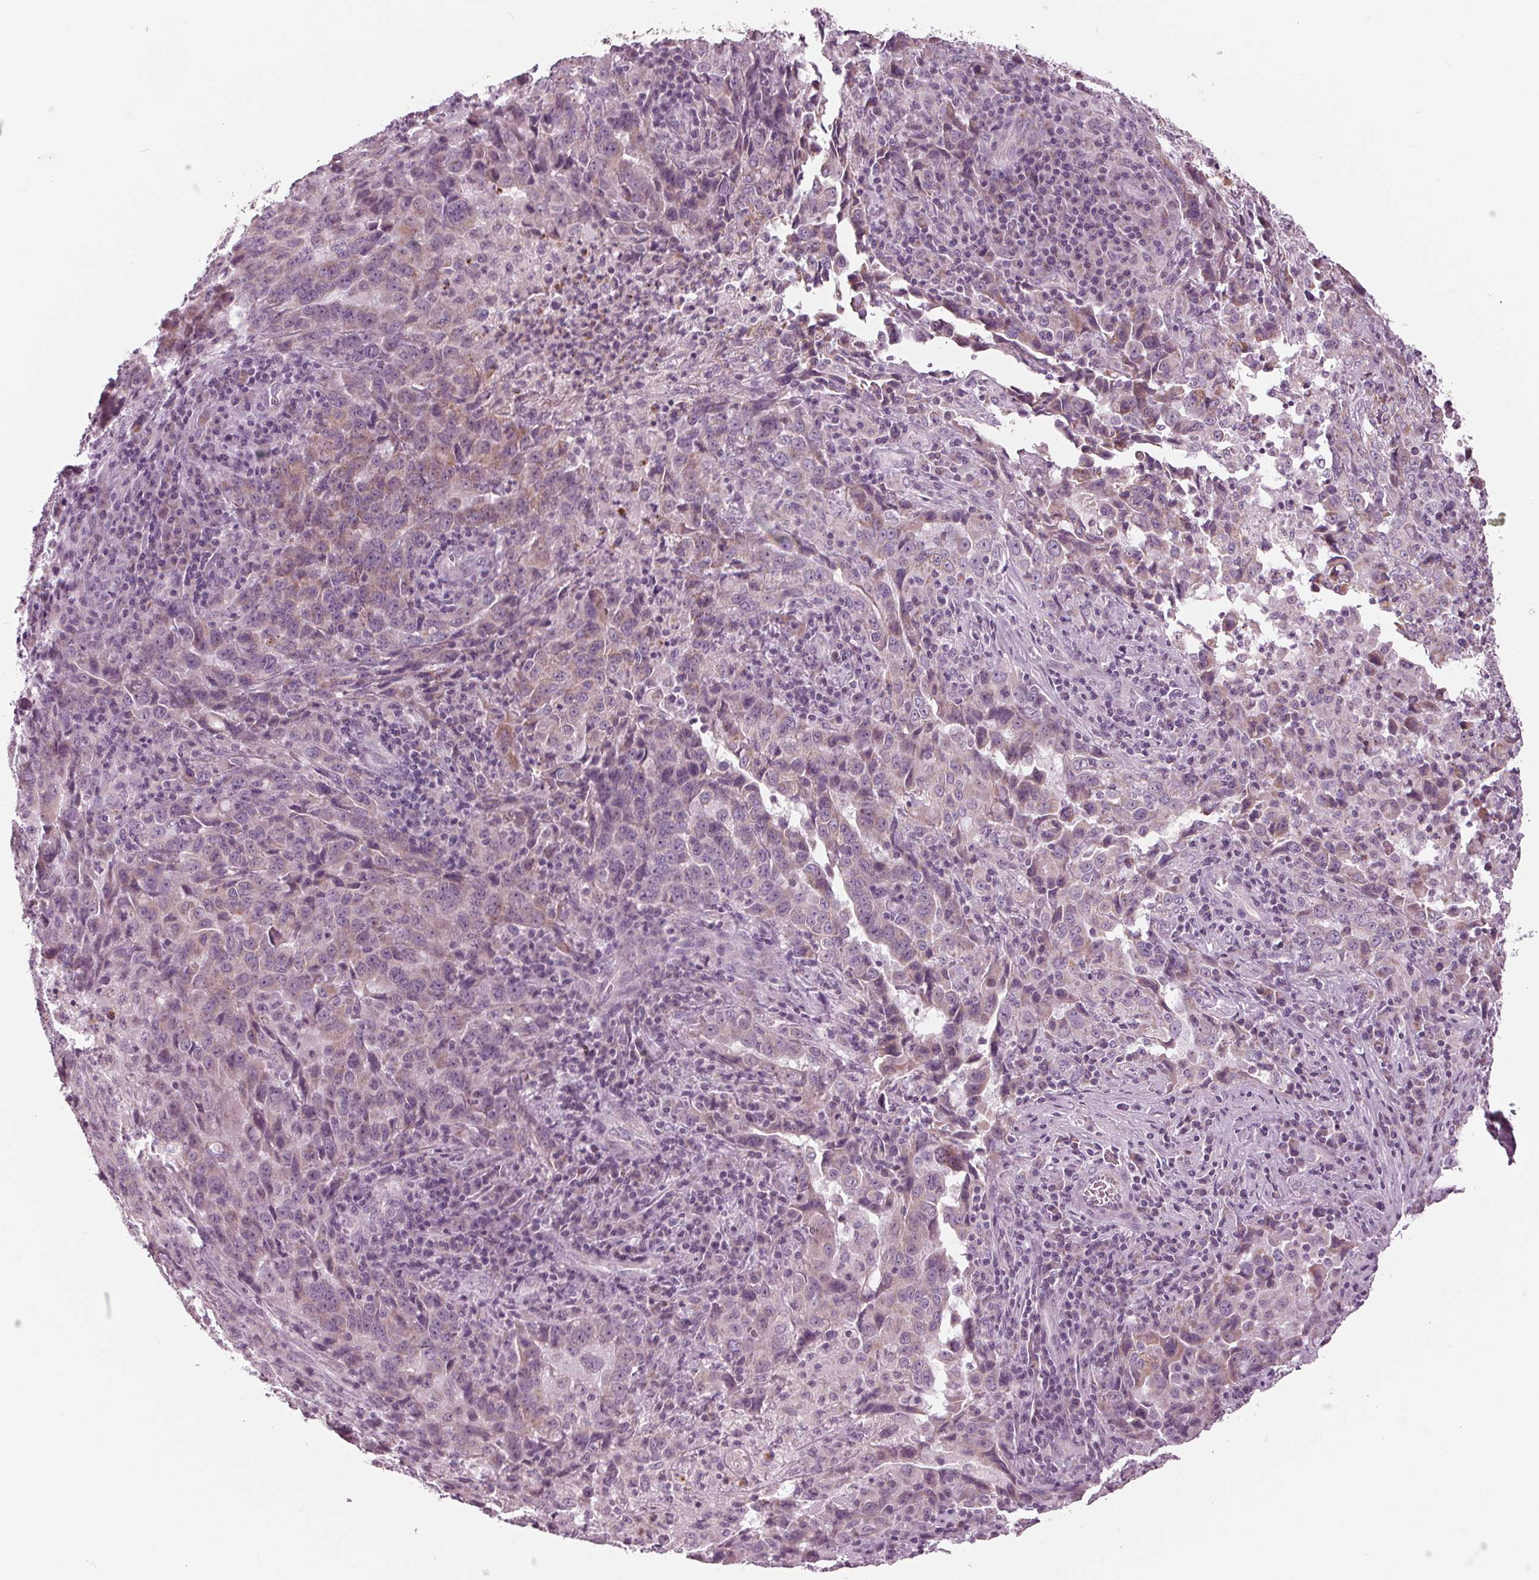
{"staining": {"intensity": "weak", "quantity": "<25%", "location": "cytoplasmic/membranous"}, "tissue": "lung cancer", "cell_type": "Tumor cells", "image_type": "cancer", "snomed": [{"axis": "morphology", "description": "Adenocarcinoma, NOS"}, {"axis": "topography", "description": "Lung"}], "caption": "Lung cancer was stained to show a protein in brown. There is no significant staining in tumor cells.", "gene": "CLN6", "patient": {"sex": "male", "age": 67}}